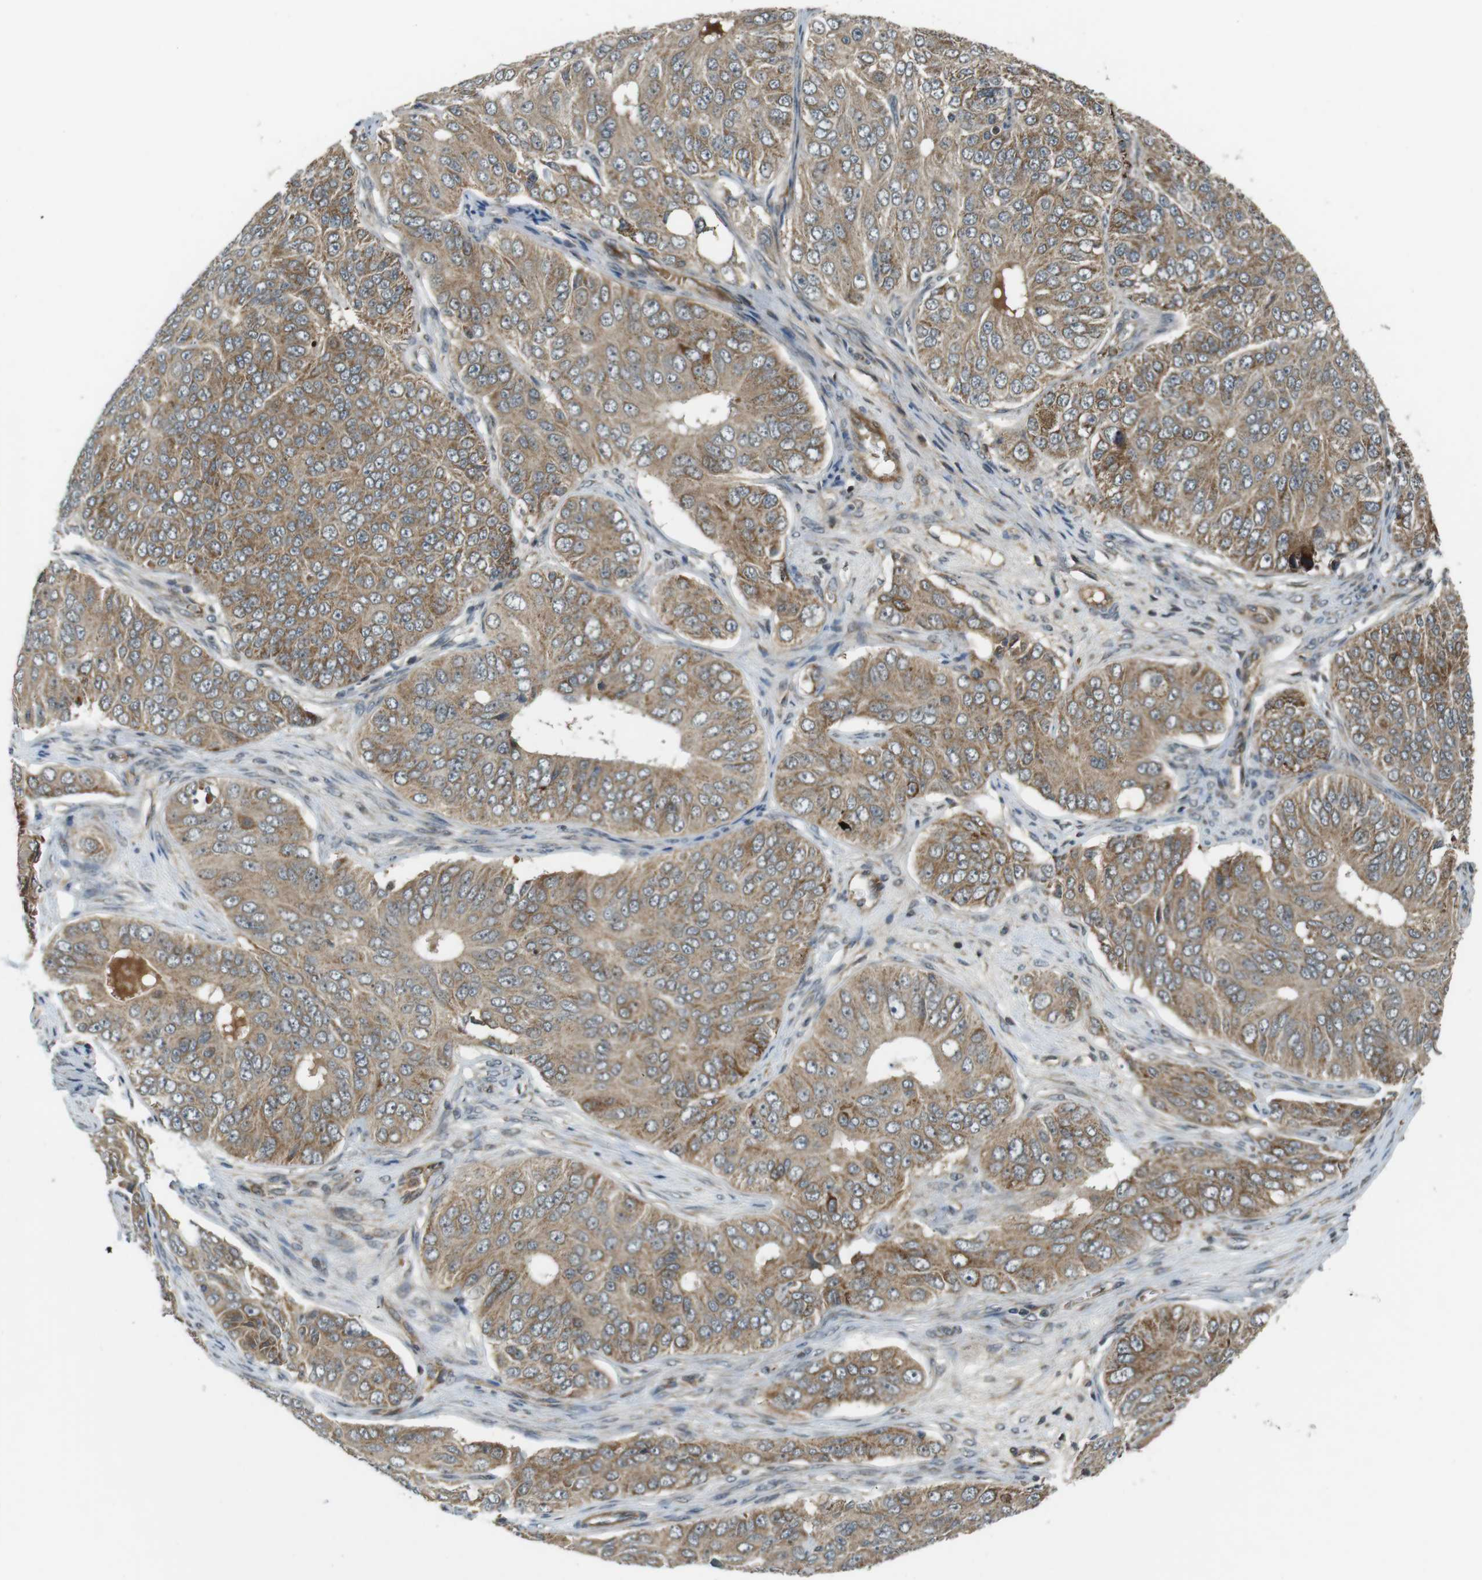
{"staining": {"intensity": "moderate", "quantity": ">75%", "location": "cytoplasmic/membranous"}, "tissue": "ovarian cancer", "cell_type": "Tumor cells", "image_type": "cancer", "snomed": [{"axis": "morphology", "description": "Carcinoma, endometroid"}, {"axis": "topography", "description": "Ovary"}], "caption": "Human endometroid carcinoma (ovarian) stained for a protein (brown) displays moderate cytoplasmic/membranous positive staining in about >75% of tumor cells.", "gene": "IFFO2", "patient": {"sex": "female", "age": 51}}